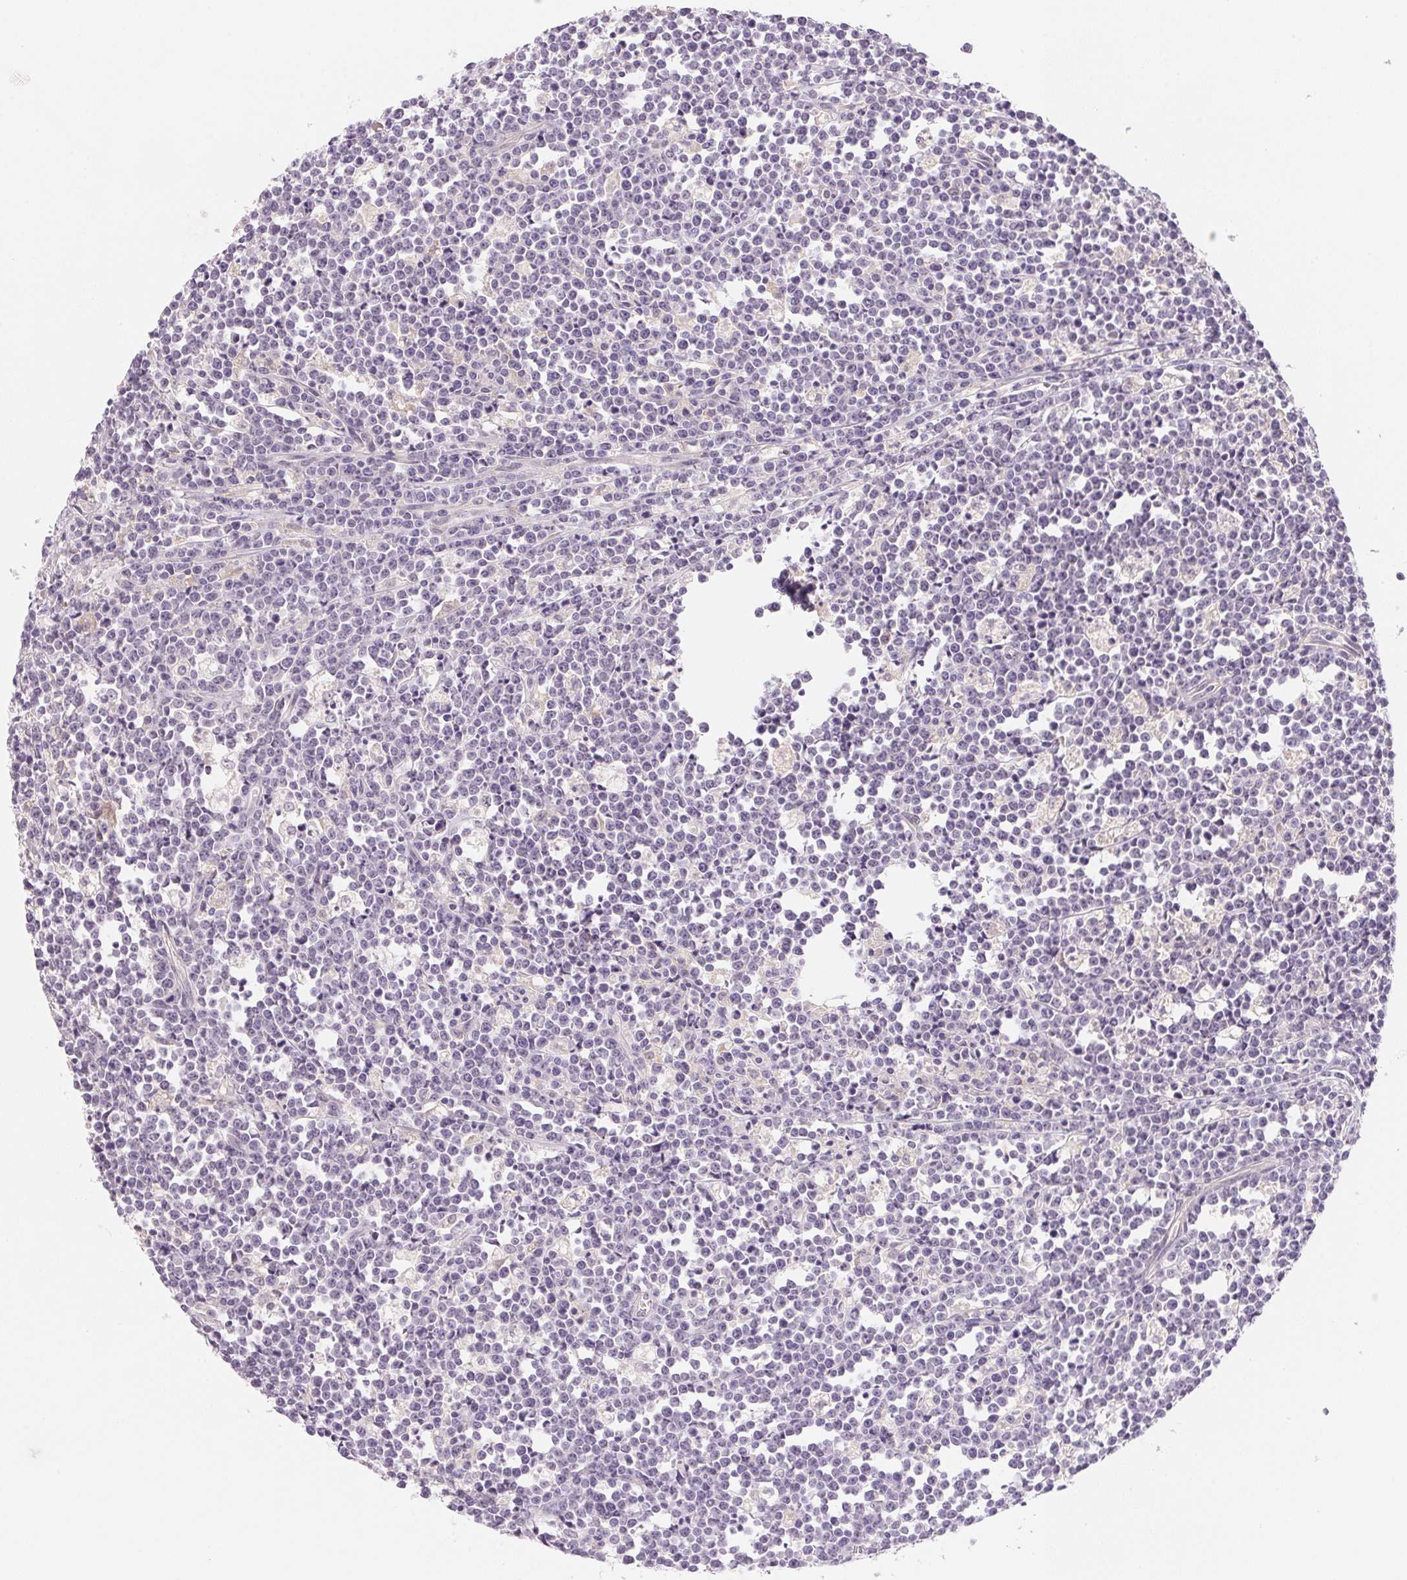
{"staining": {"intensity": "negative", "quantity": "none", "location": "none"}, "tissue": "lymphoma", "cell_type": "Tumor cells", "image_type": "cancer", "snomed": [{"axis": "morphology", "description": "Malignant lymphoma, non-Hodgkin's type, High grade"}, {"axis": "topography", "description": "Small intestine"}], "caption": "Immunohistochemistry (IHC) of lymphoma displays no staining in tumor cells. Brightfield microscopy of IHC stained with DAB (brown) and hematoxylin (blue), captured at high magnification.", "gene": "MCOLN3", "patient": {"sex": "female", "age": 56}}